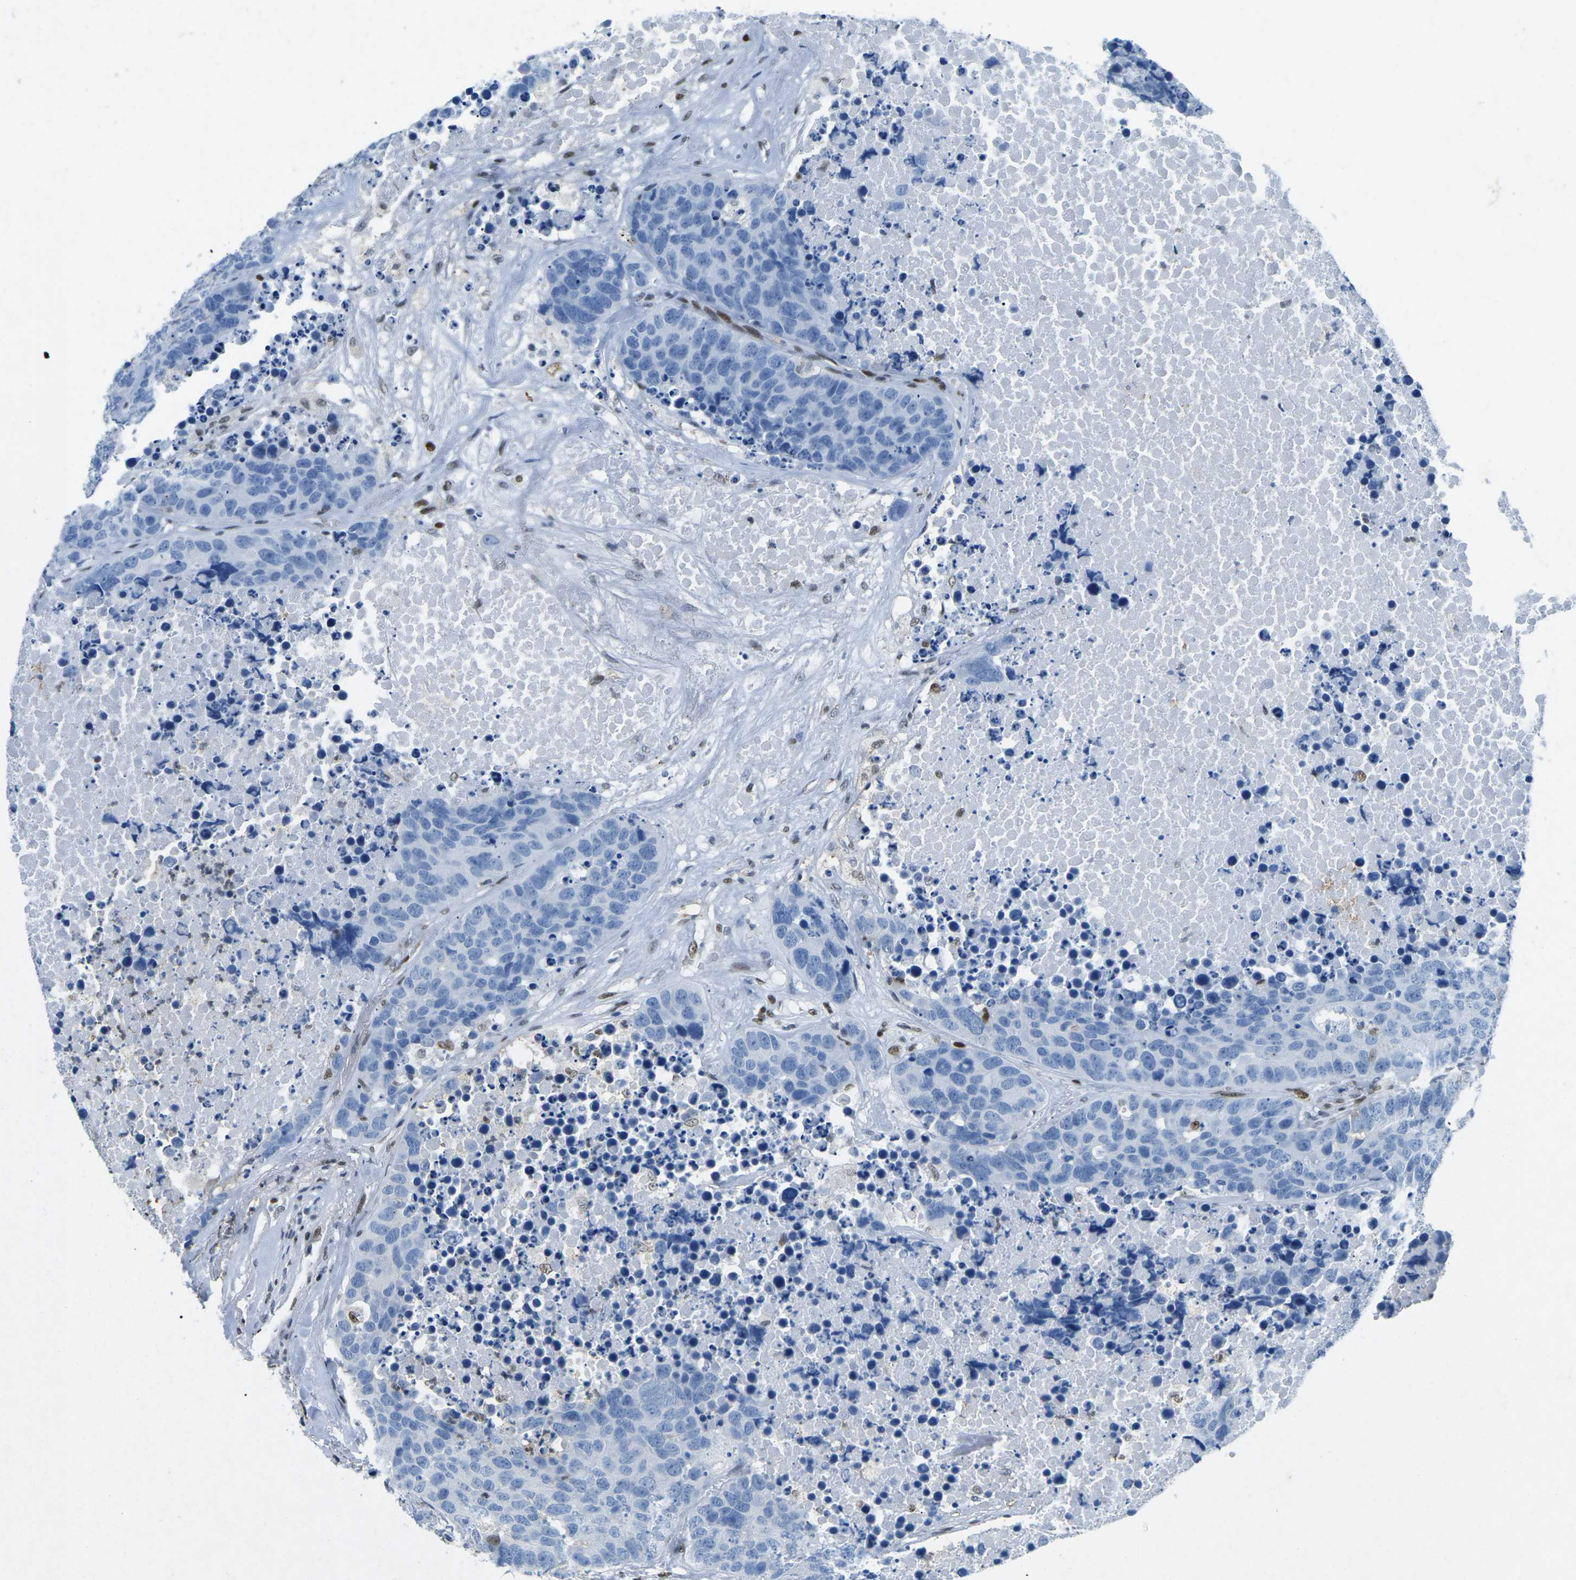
{"staining": {"intensity": "negative", "quantity": "none", "location": "none"}, "tissue": "carcinoid", "cell_type": "Tumor cells", "image_type": "cancer", "snomed": [{"axis": "morphology", "description": "Carcinoid, malignant, NOS"}, {"axis": "topography", "description": "Lung"}], "caption": "A photomicrograph of human malignant carcinoid is negative for staining in tumor cells.", "gene": "RB1", "patient": {"sex": "male", "age": 60}}